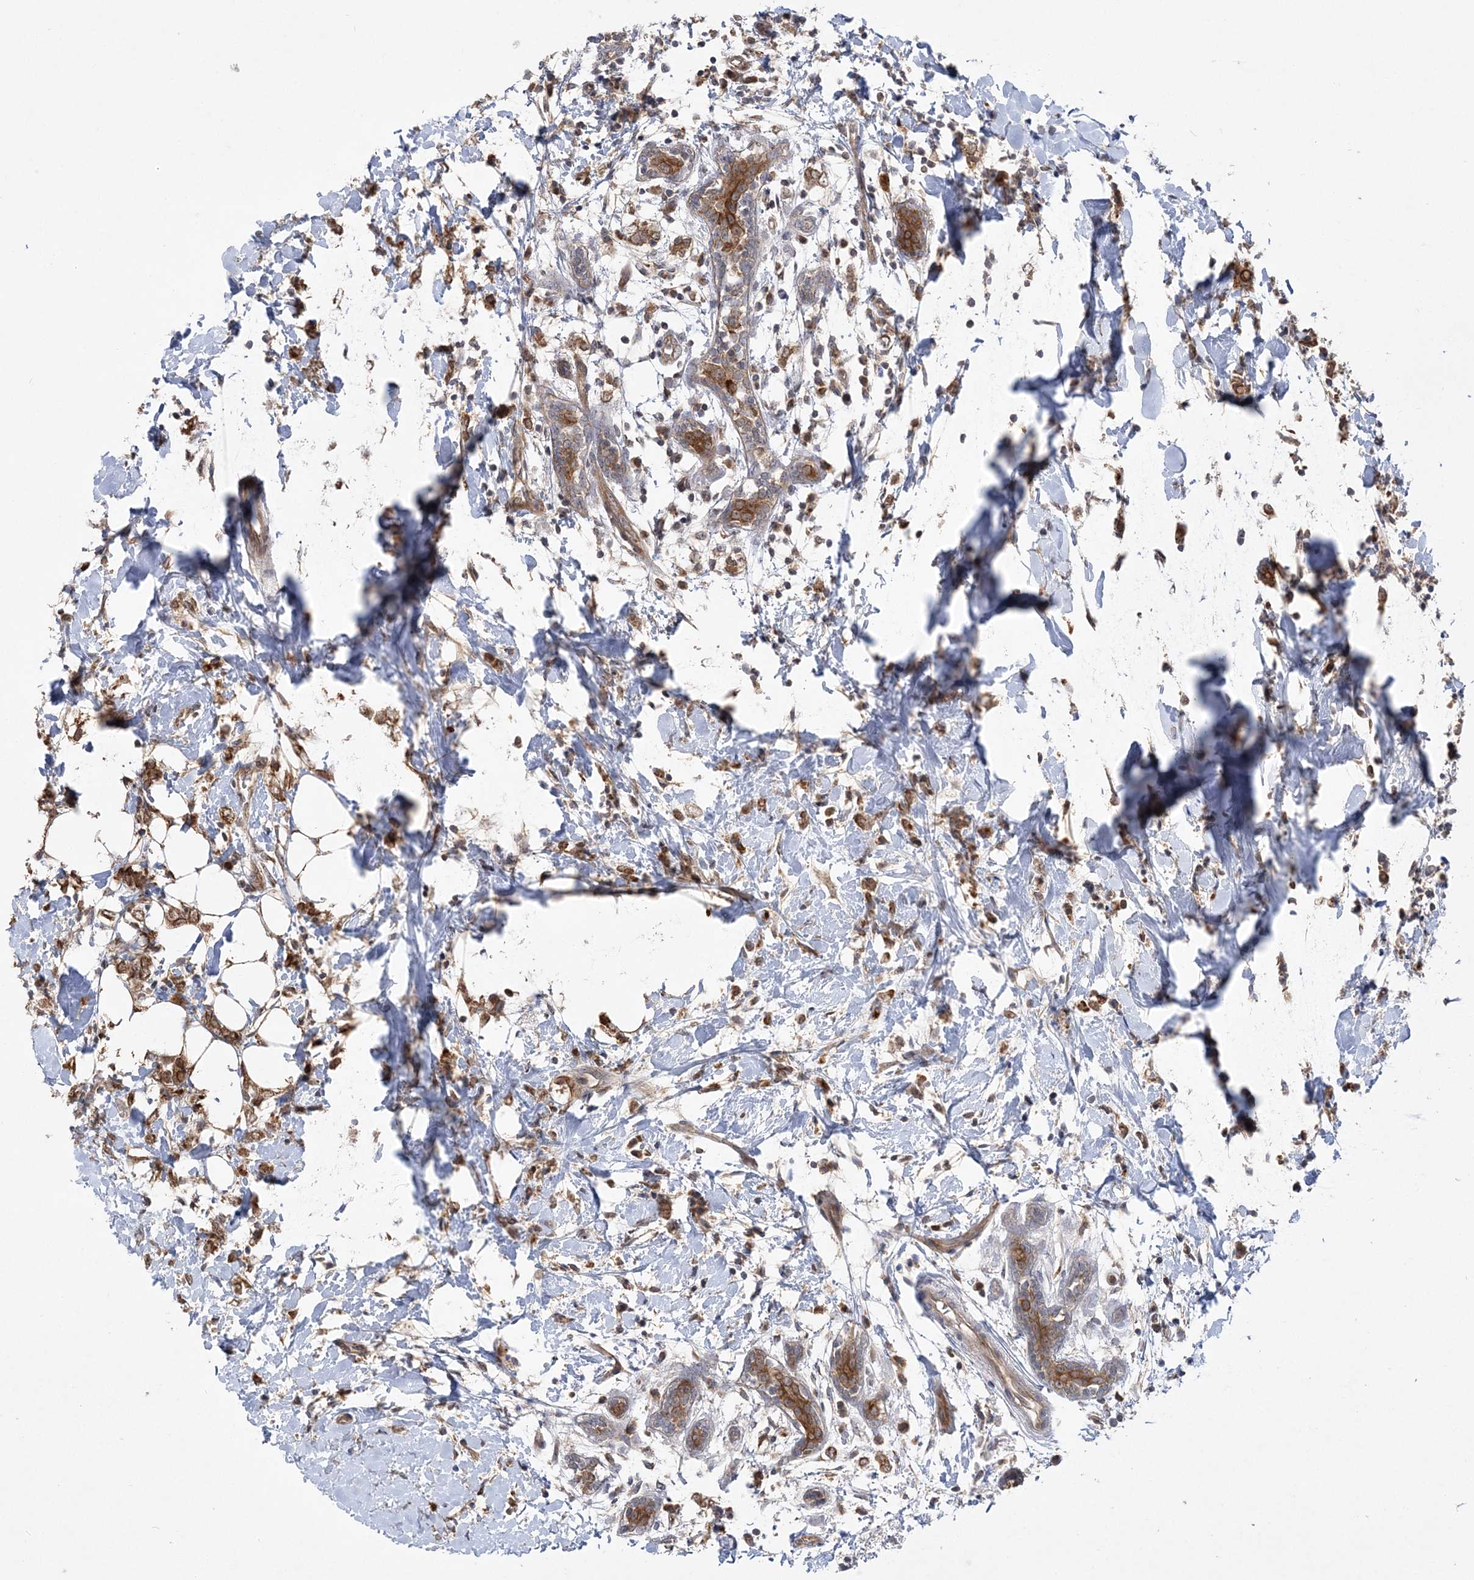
{"staining": {"intensity": "moderate", "quantity": ">75%", "location": "cytoplasmic/membranous,nuclear"}, "tissue": "breast cancer", "cell_type": "Tumor cells", "image_type": "cancer", "snomed": [{"axis": "morphology", "description": "Normal tissue, NOS"}, {"axis": "morphology", "description": "Lobular carcinoma"}, {"axis": "topography", "description": "Breast"}], "caption": "The immunohistochemical stain labels moderate cytoplasmic/membranous and nuclear staining in tumor cells of breast cancer (lobular carcinoma) tissue.", "gene": "MMADHC", "patient": {"sex": "female", "age": 47}}